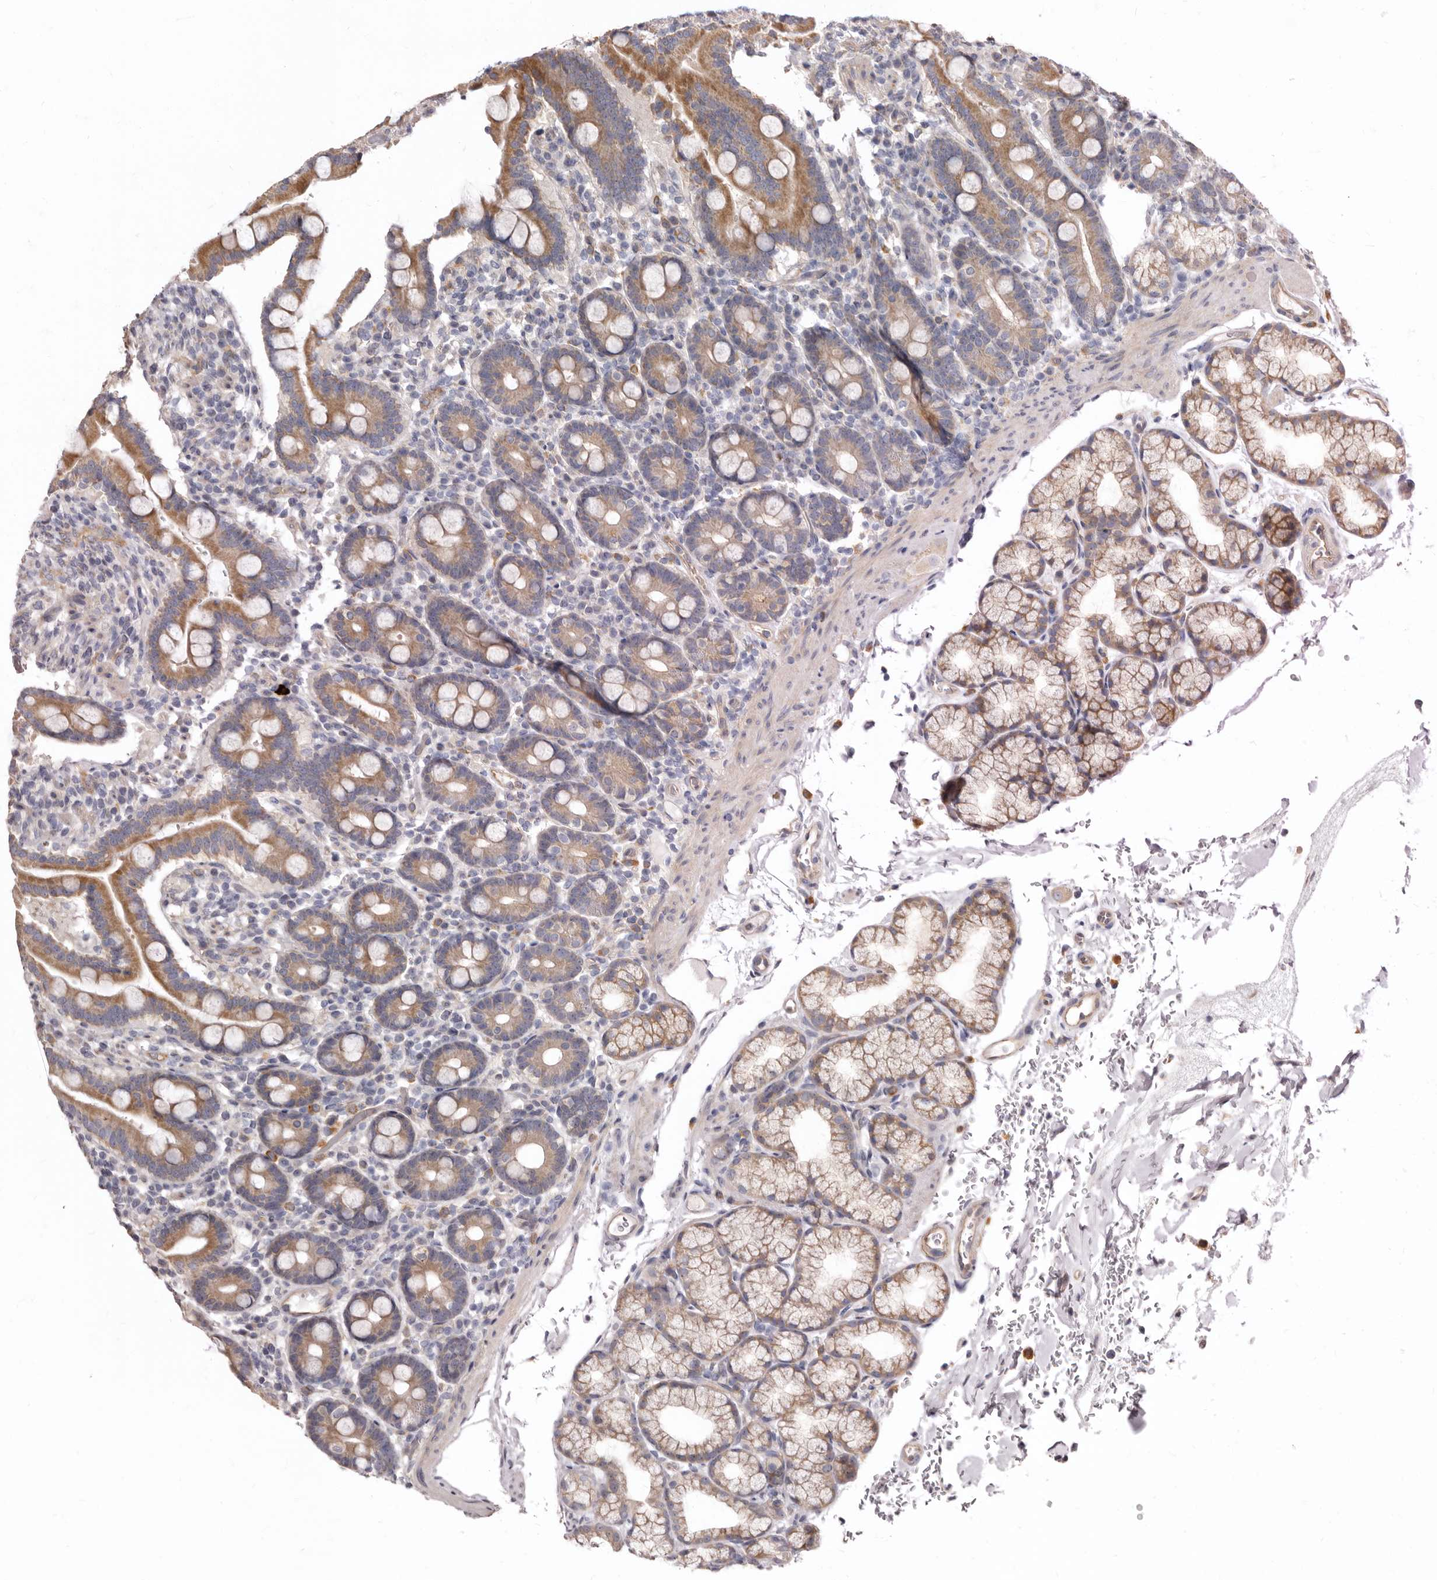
{"staining": {"intensity": "moderate", "quantity": ">75%", "location": "cytoplasmic/membranous"}, "tissue": "duodenum", "cell_type": "Glandular cells", "image_type": "normal", "snomed": [{"axis": "morphology", "description": "Normal tissue, NOS"}, {"axis": "topography", "description": "Duodenum"}], "caption": "Normal duodenum demonstrates moderate cytoplasmic/membranous staining in about >75% of glandular cells, visualized by immunohistochemistry.", "gene": "FMO2", "patient": {"sex": "male", "age": 54}}